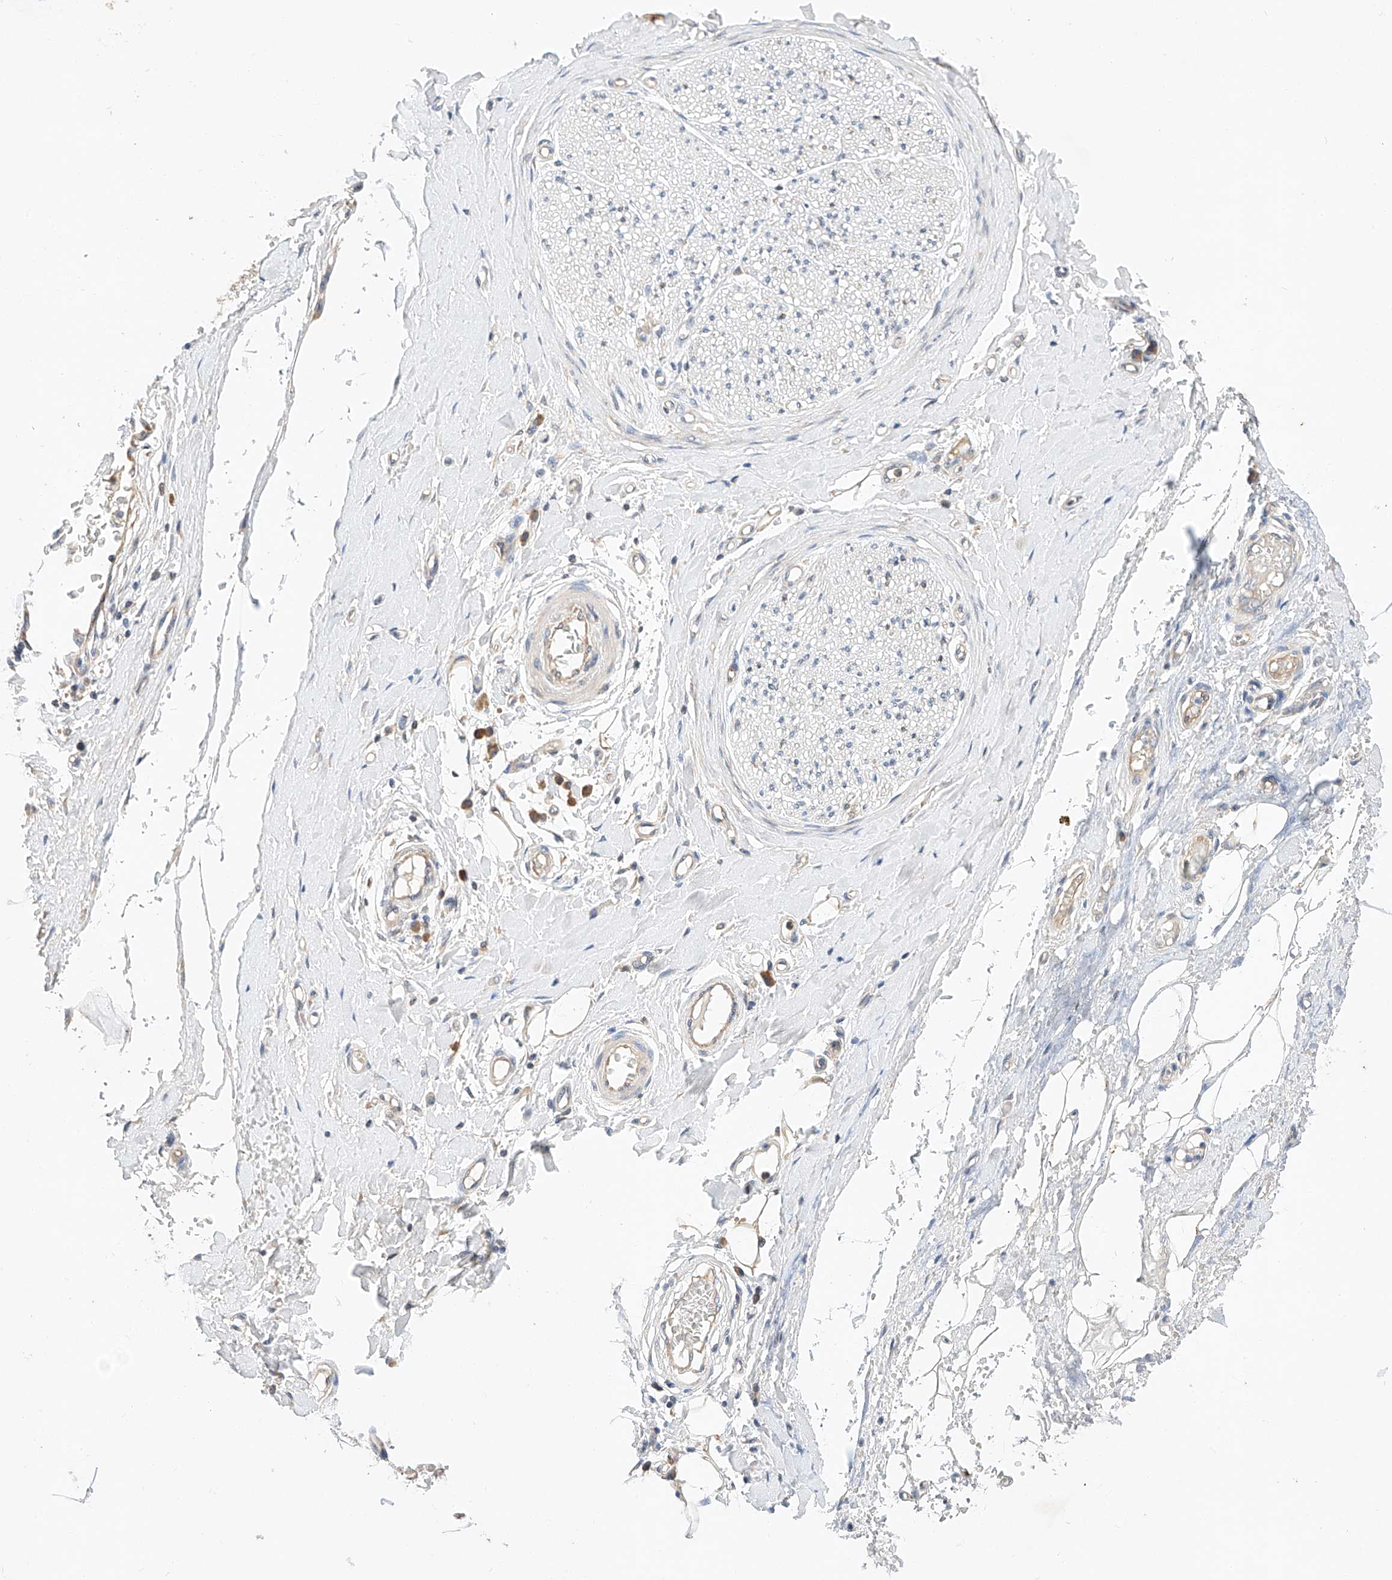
{"staining": {"intensity": "moderate", "quantity": "25%-75%", "location": "cytoplasmic/membranous"}, "tissue": "adipose tissue", "cell_type": "Adipocytes", "image_type": "normal", "snomed": [{"axis": "morphology", "description": "Normal tissue, NOS"}, {"axis": "morphology", "description": "Adenocarcinoma, NOS"}, {"axis": "topography", "description": "Esophagus"}, {"axis": "topography", "description": "Stomach, upper"}, {"axis": "topography", "description": "Peripheral nerve tissue"}], "caption": "Immunohistochemical staining of benign adipose tissue reveals moderate cytoplasmic/membranous protein staining in approximately 25%-75% of adipocytes. Nuclei are stained in blue.", "gene": "C6orf118", "patient": {"sex": "male", "age": 62}}